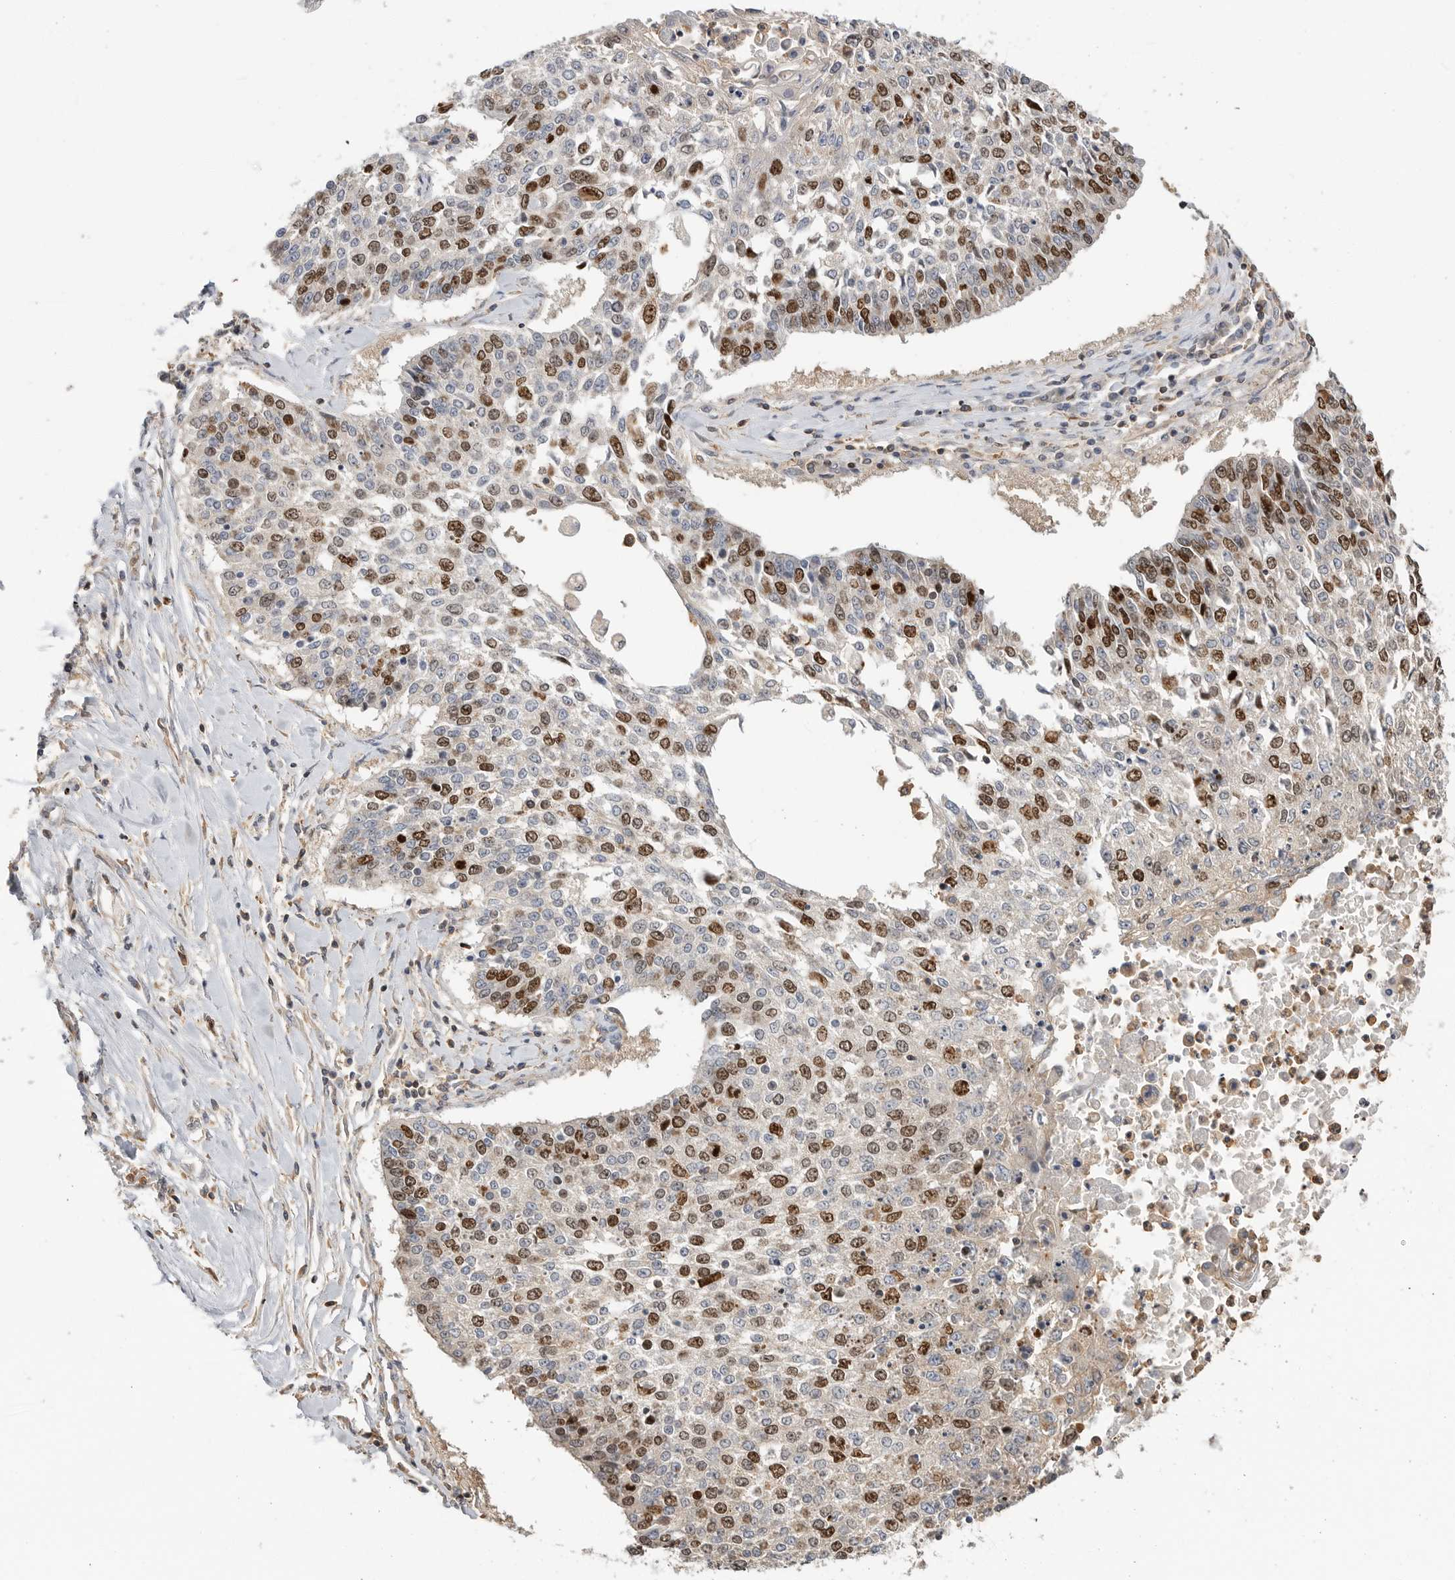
{"staining": {"intensity": "strong", "quantity": "25%-75%", "location": "nuclear"}, "tissue": "lung cancer", "cell_type": "Tumor cells", "image_type": "cancer", "snomed": [{"axis": "morphology", "description": "Normal tissue, NOS"}, {"axis": "morphology", "description": "Squamous cell carcinoma, NOS"}, {"axis": "topography", "description": "Cartilage tissue"}, {"axis": "topography", "description": "Bronchus"}, {"axis": "topography", "description": "Lung"}, {"axis": "topography", "description": "Peripheral nerve tissue"}], "caption": "Strong nuclear positivity is present in about 25%-75% of tumor cells in lung cancer. (Brightfield microscopy of DAB IHC at high magnification).", "gene": "TOP2A", "patient": {"sex": "female", "age": 49}}